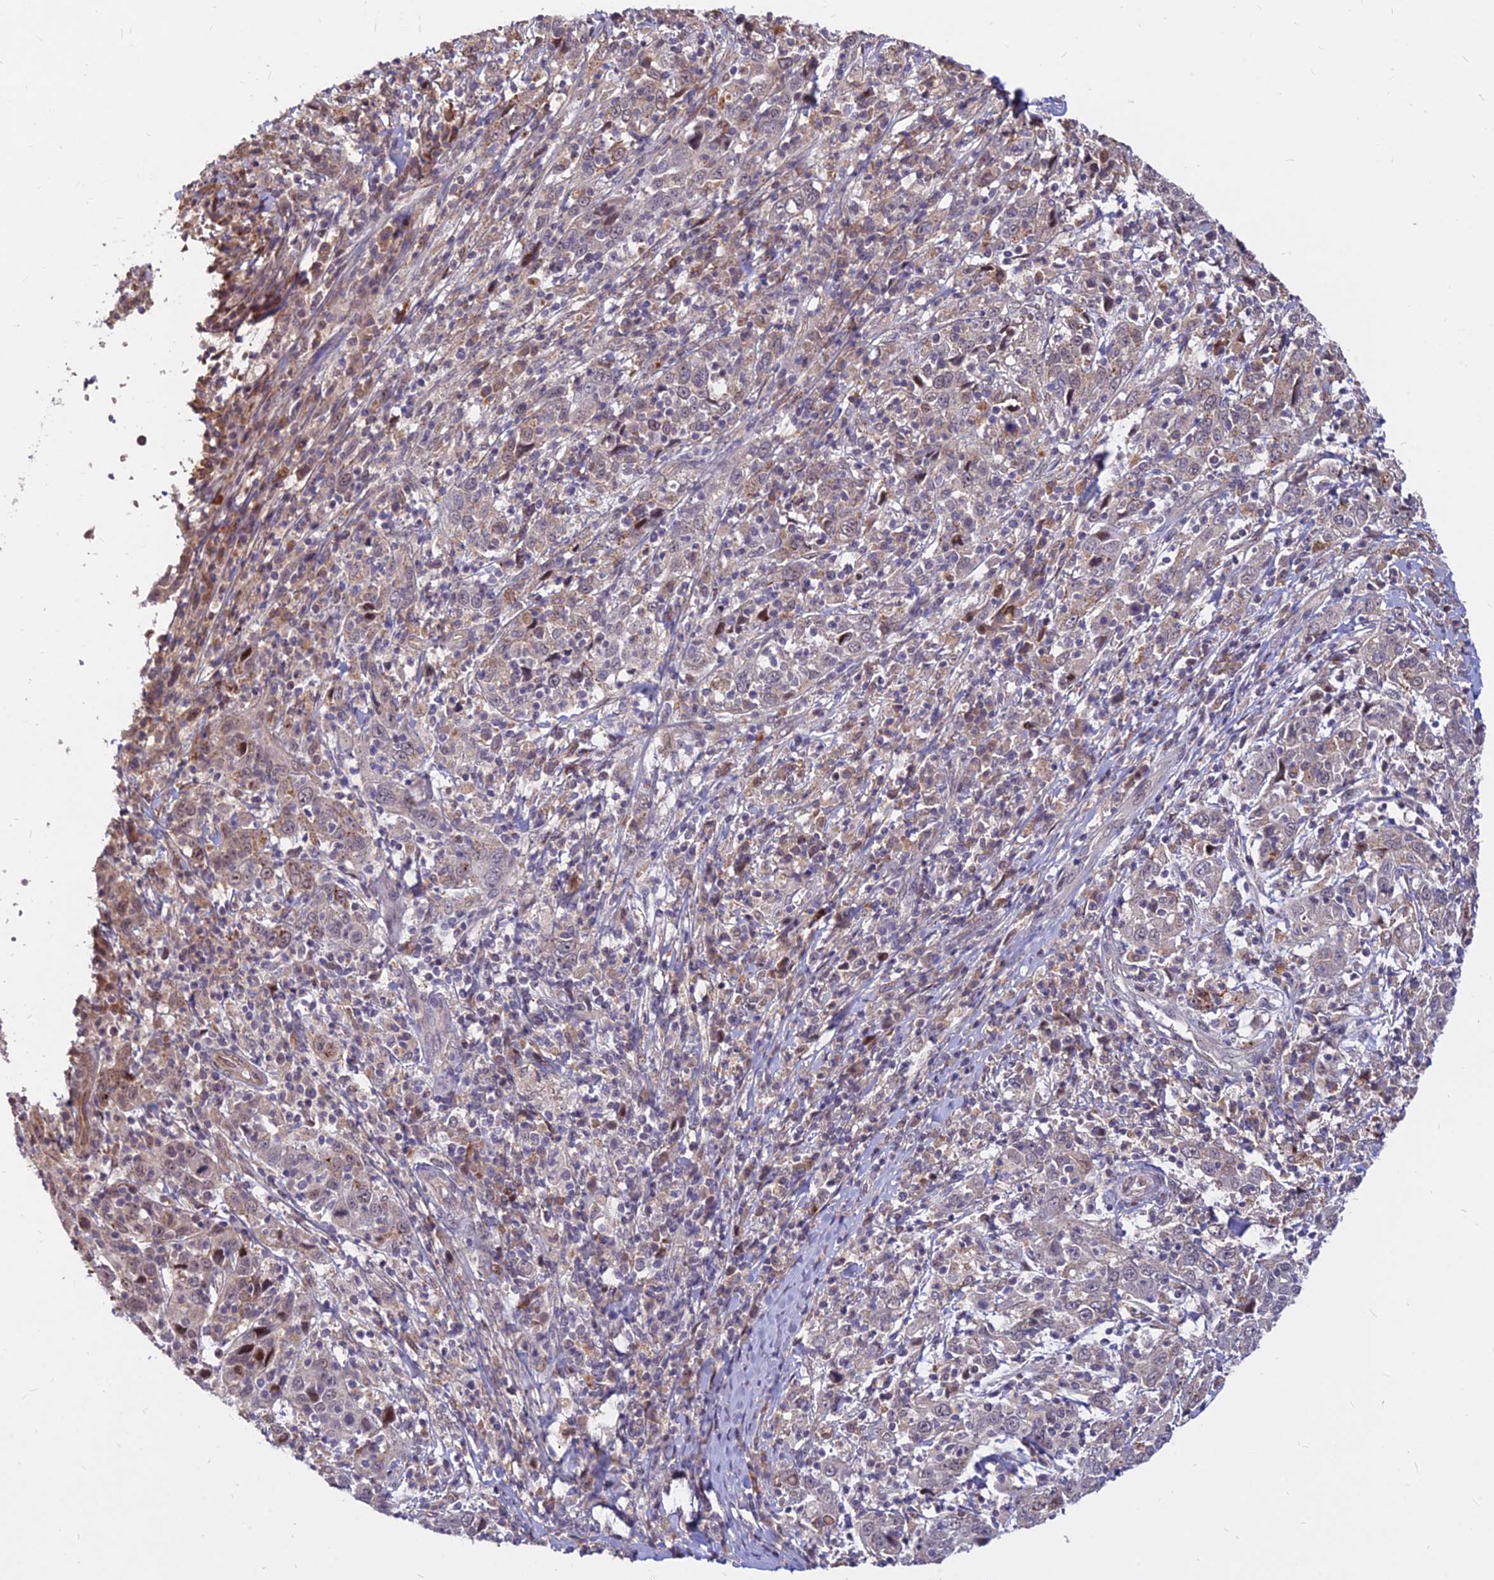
{"staining": {"intensity": "negative", "quantity": "none", "location": "none"}, "tissue": "cervical cancer", "cell_type": "Tumor cells", "image_type": "cancer", "snomed": [{"axis": "morphology", "description": "Squamous cell carcinoma, NOS"}, {"axis": "topography", "description": "Cervix"}], "caption": "A high-resolution photomicrograph shows IHC staining of squamous cell carcinoma (cervical), which exhibits no significant staining in tumor cells.", "gene": "C11orf68", "patient": {"sex": "female", "age": 46}}